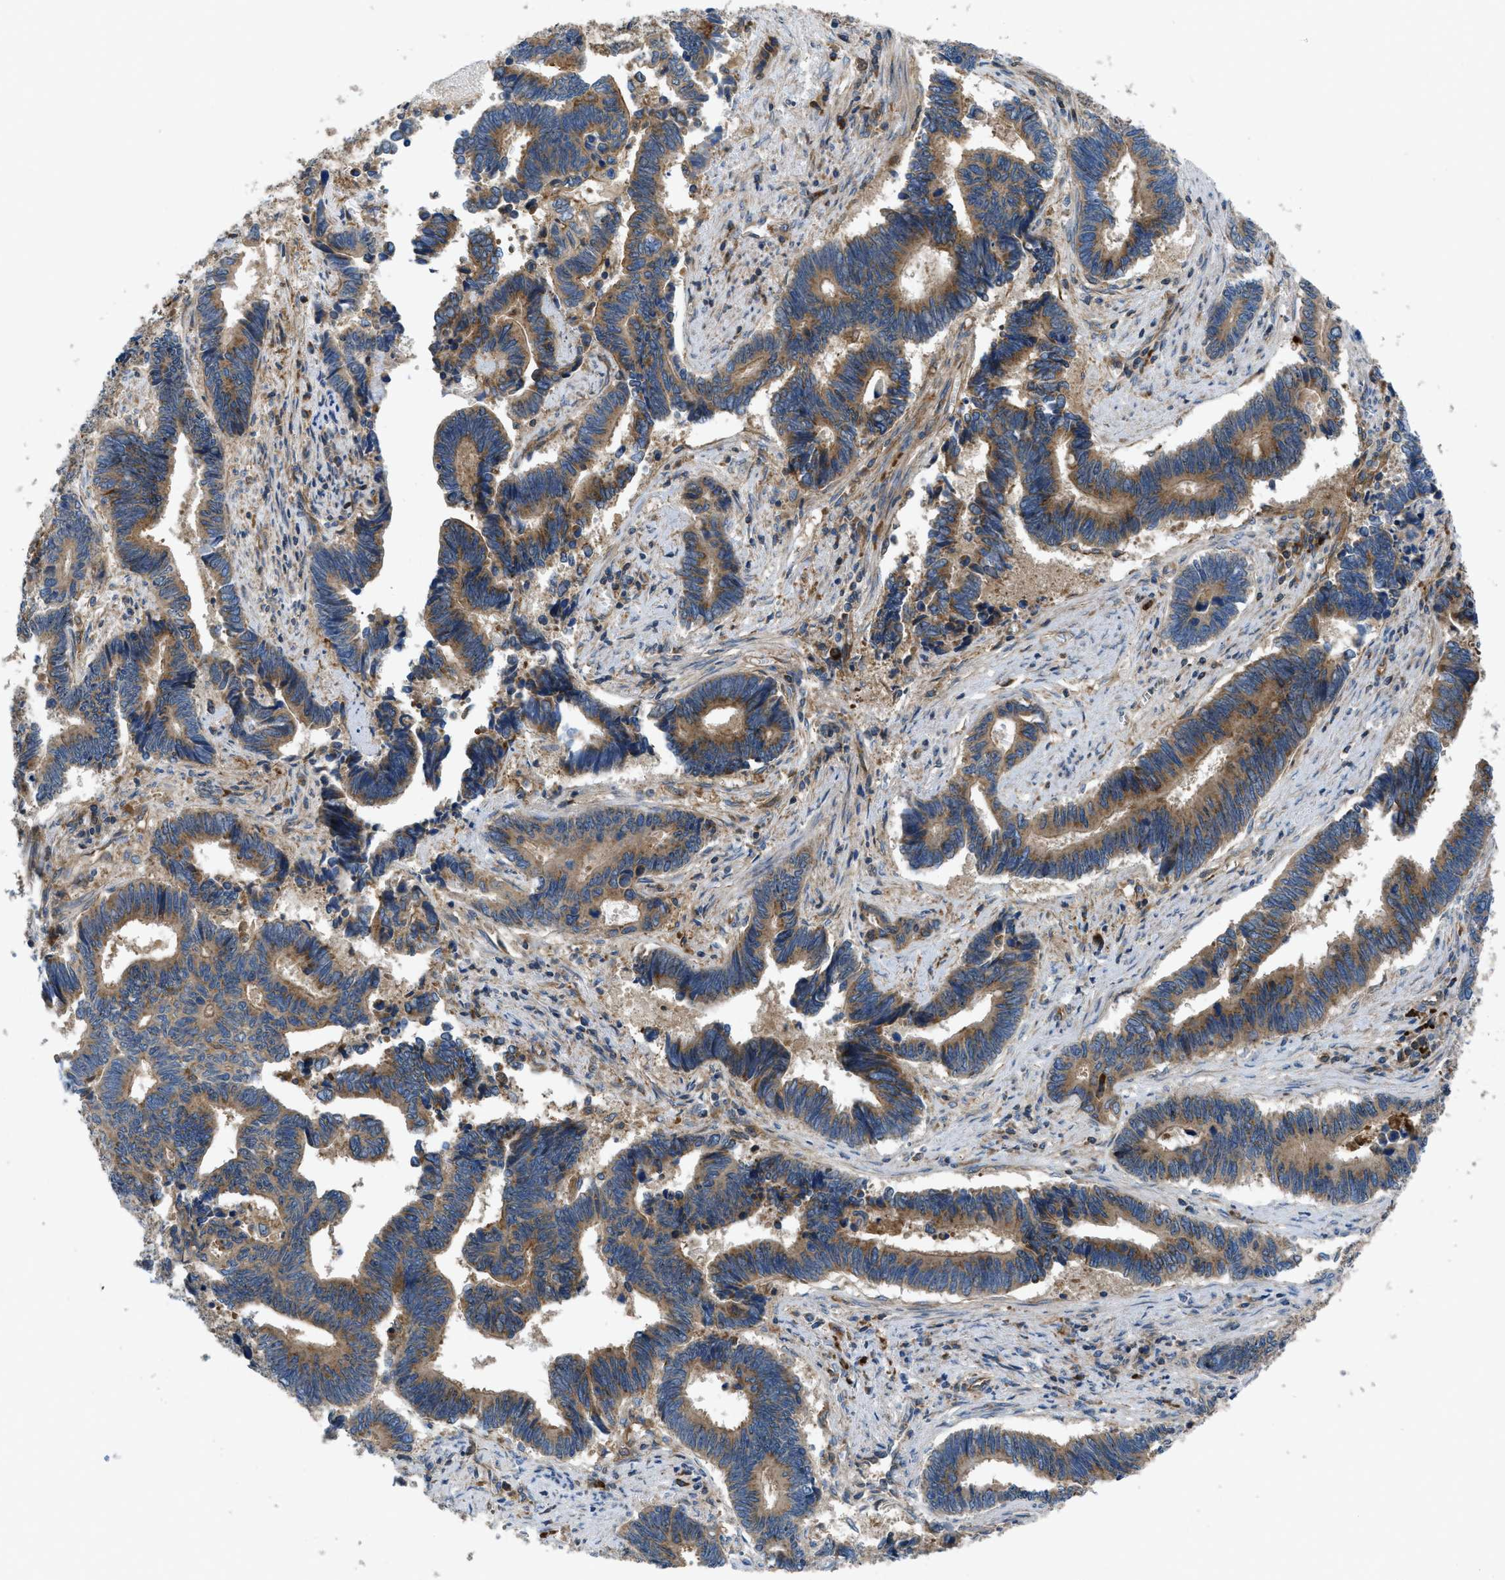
{"staining": {"intensity": "moderate", "quantity": ">75%", "location": "cytoplasmic/membranous"}, "tissue": "pancreatic cancer", "cell_type": "Tumor cells", "image_type": "cancer", "snomed": [{"axis": "morphology", "description": "Adenocarcinoma, NOS"}, {"axis": "topography", "description": "Pancreas"}], "caption": "High-magnification brightfield microscopy of pancreatic cancer stained with DAB (brown) and counterstained with hematoxylin (blue). tumor cells exhibit moderate cytoplasmic/membranous staining is appreciated in approximately>75% of cells. (DAB IHC with brightfield microscopy, high magnification).", "gene": "ATP2A3", "patient": {"sex": "female", "age": 70}}